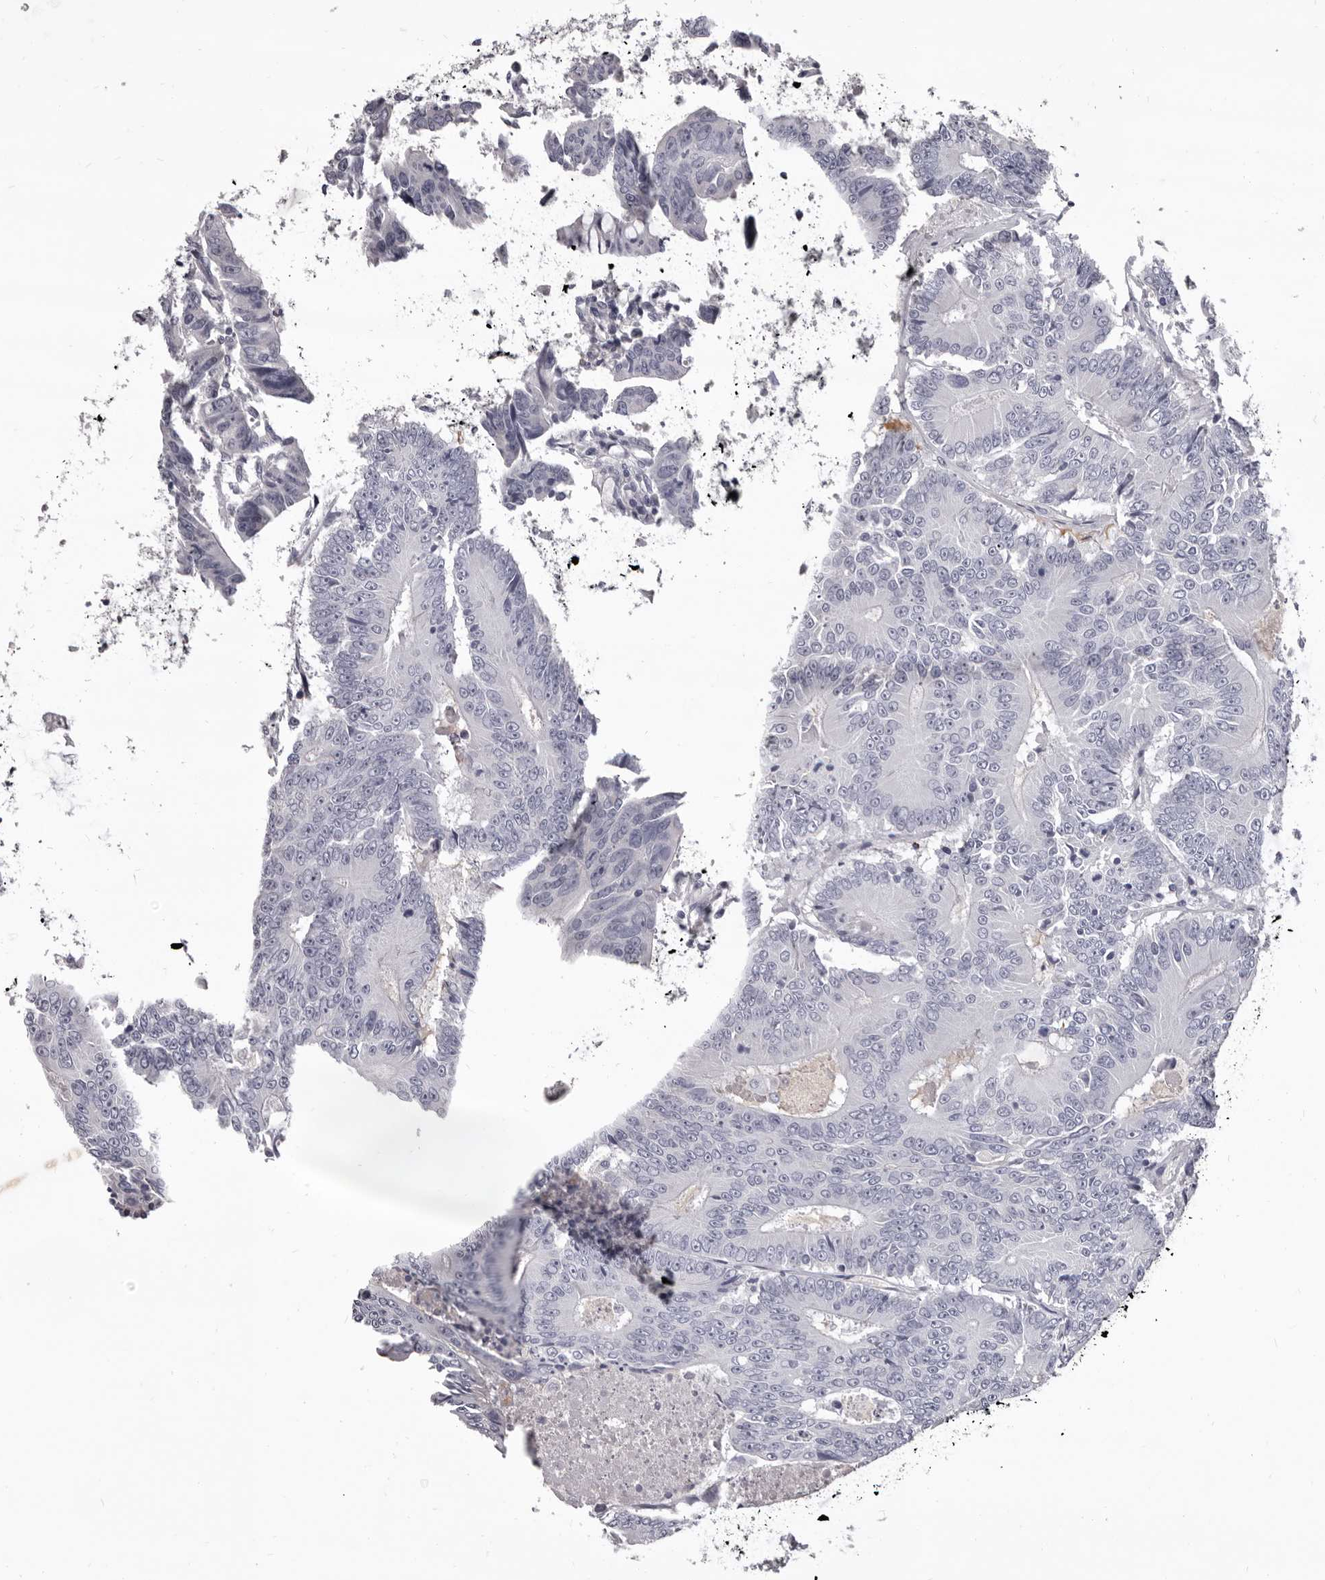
{"staining": {"intensity": "negative", "quantity": "none", "location": "none"}, "tissue": "colorectal cancer", "cell_type": "Tumor cells", "image_type": "cancer", "snomed": [{"axis": "morphology", "description": "Adenocarcinoma, NOS"}, {"axis": "topography", "description": "Colon"}], "caption": "Colorectal cancer was stained to show a protein in brown. There is no significant staining in tumor cells.", "gene": "GZMH", "patient": {"sex": "male", "age": 83}}